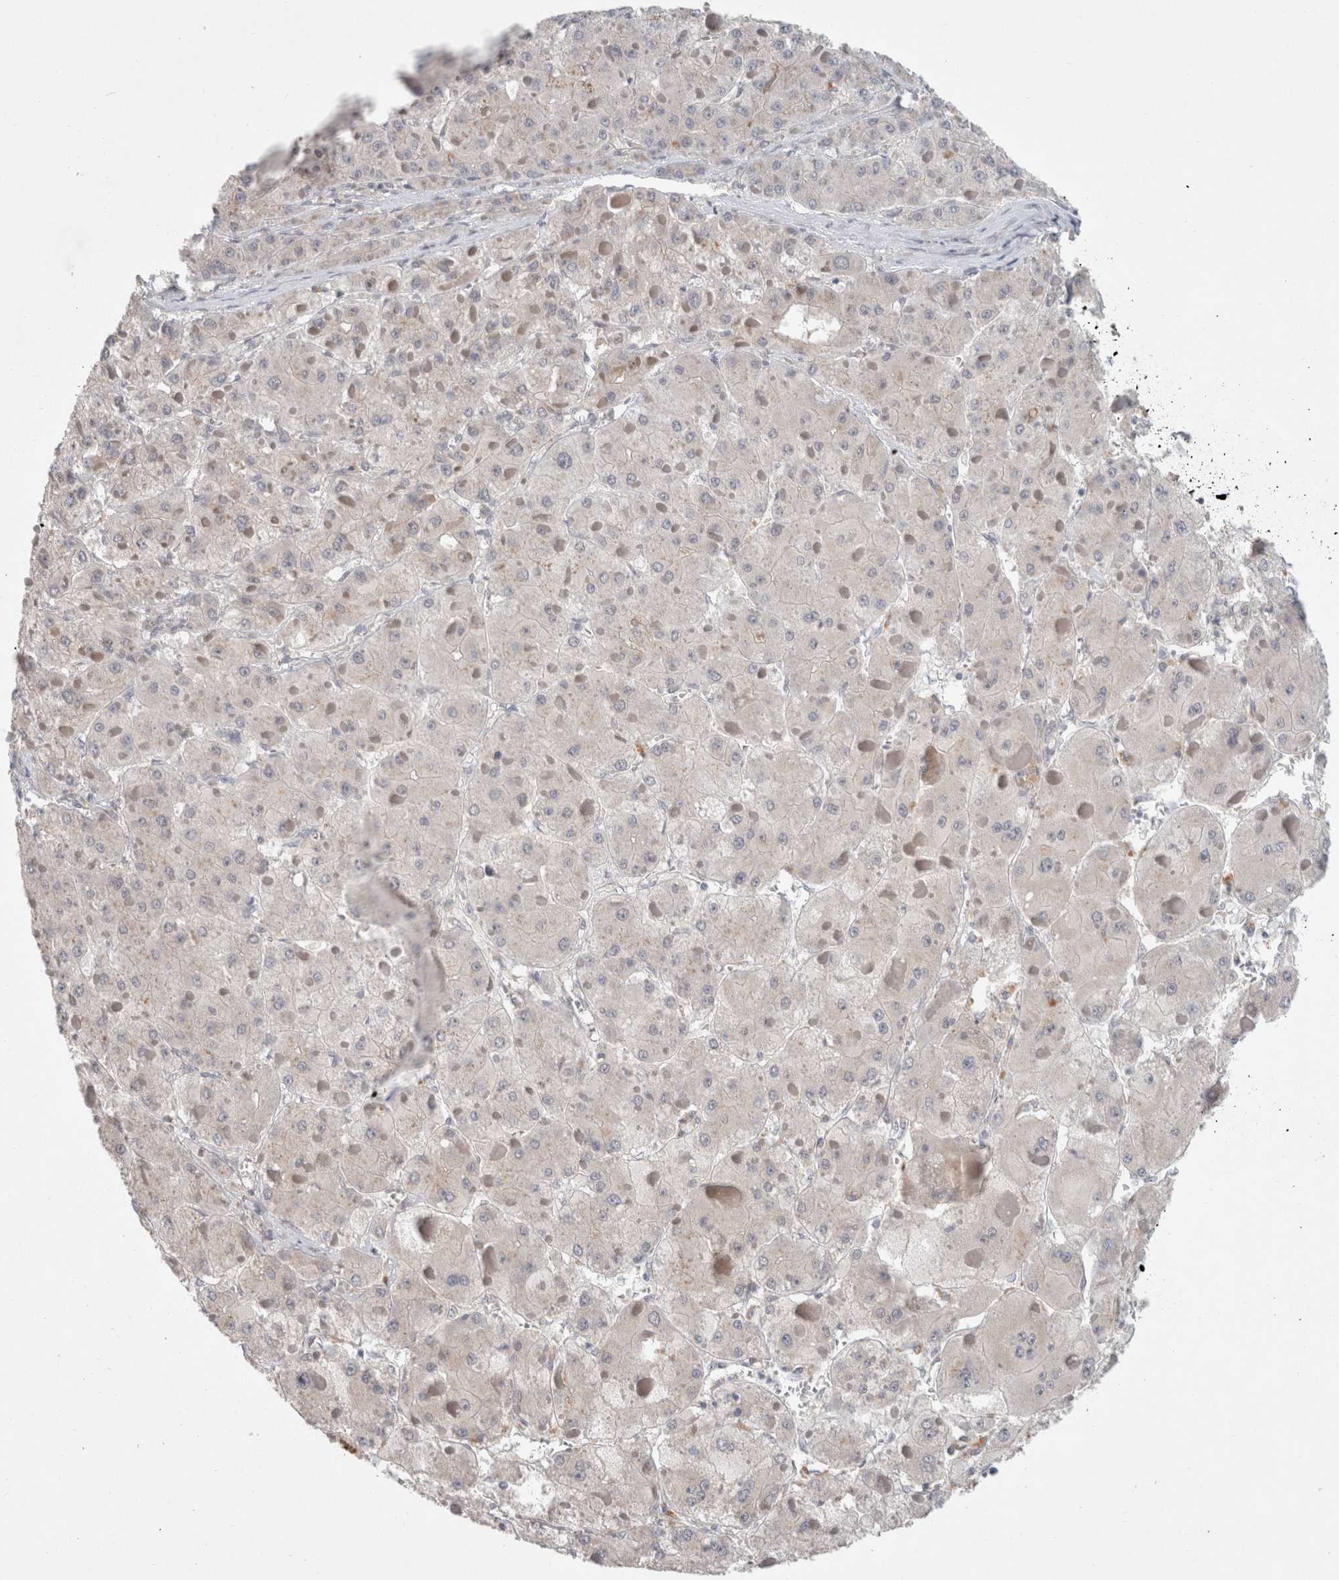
{"staining": {"intensity": "negative", "quantity": "none", "location": "none"}, "tissue": "liver cancer", "cell_type": "Tumor cells", "image_type": "cancer", "snomed": [{"axis": "morphology", "description": "Carcinoma, Hepatocellular, NOS"}, {"axis": "topography", "description": "Liver"}], "caption": "Immunohistochemistry (IHC) micrograph of neoplastic tissue: human liver hepatocellular carcinoma stained with DAB displays no significant protein expression in tumor cells.", "gene": "RASAL2", "patient": {"sex": "female", "age": 73}}